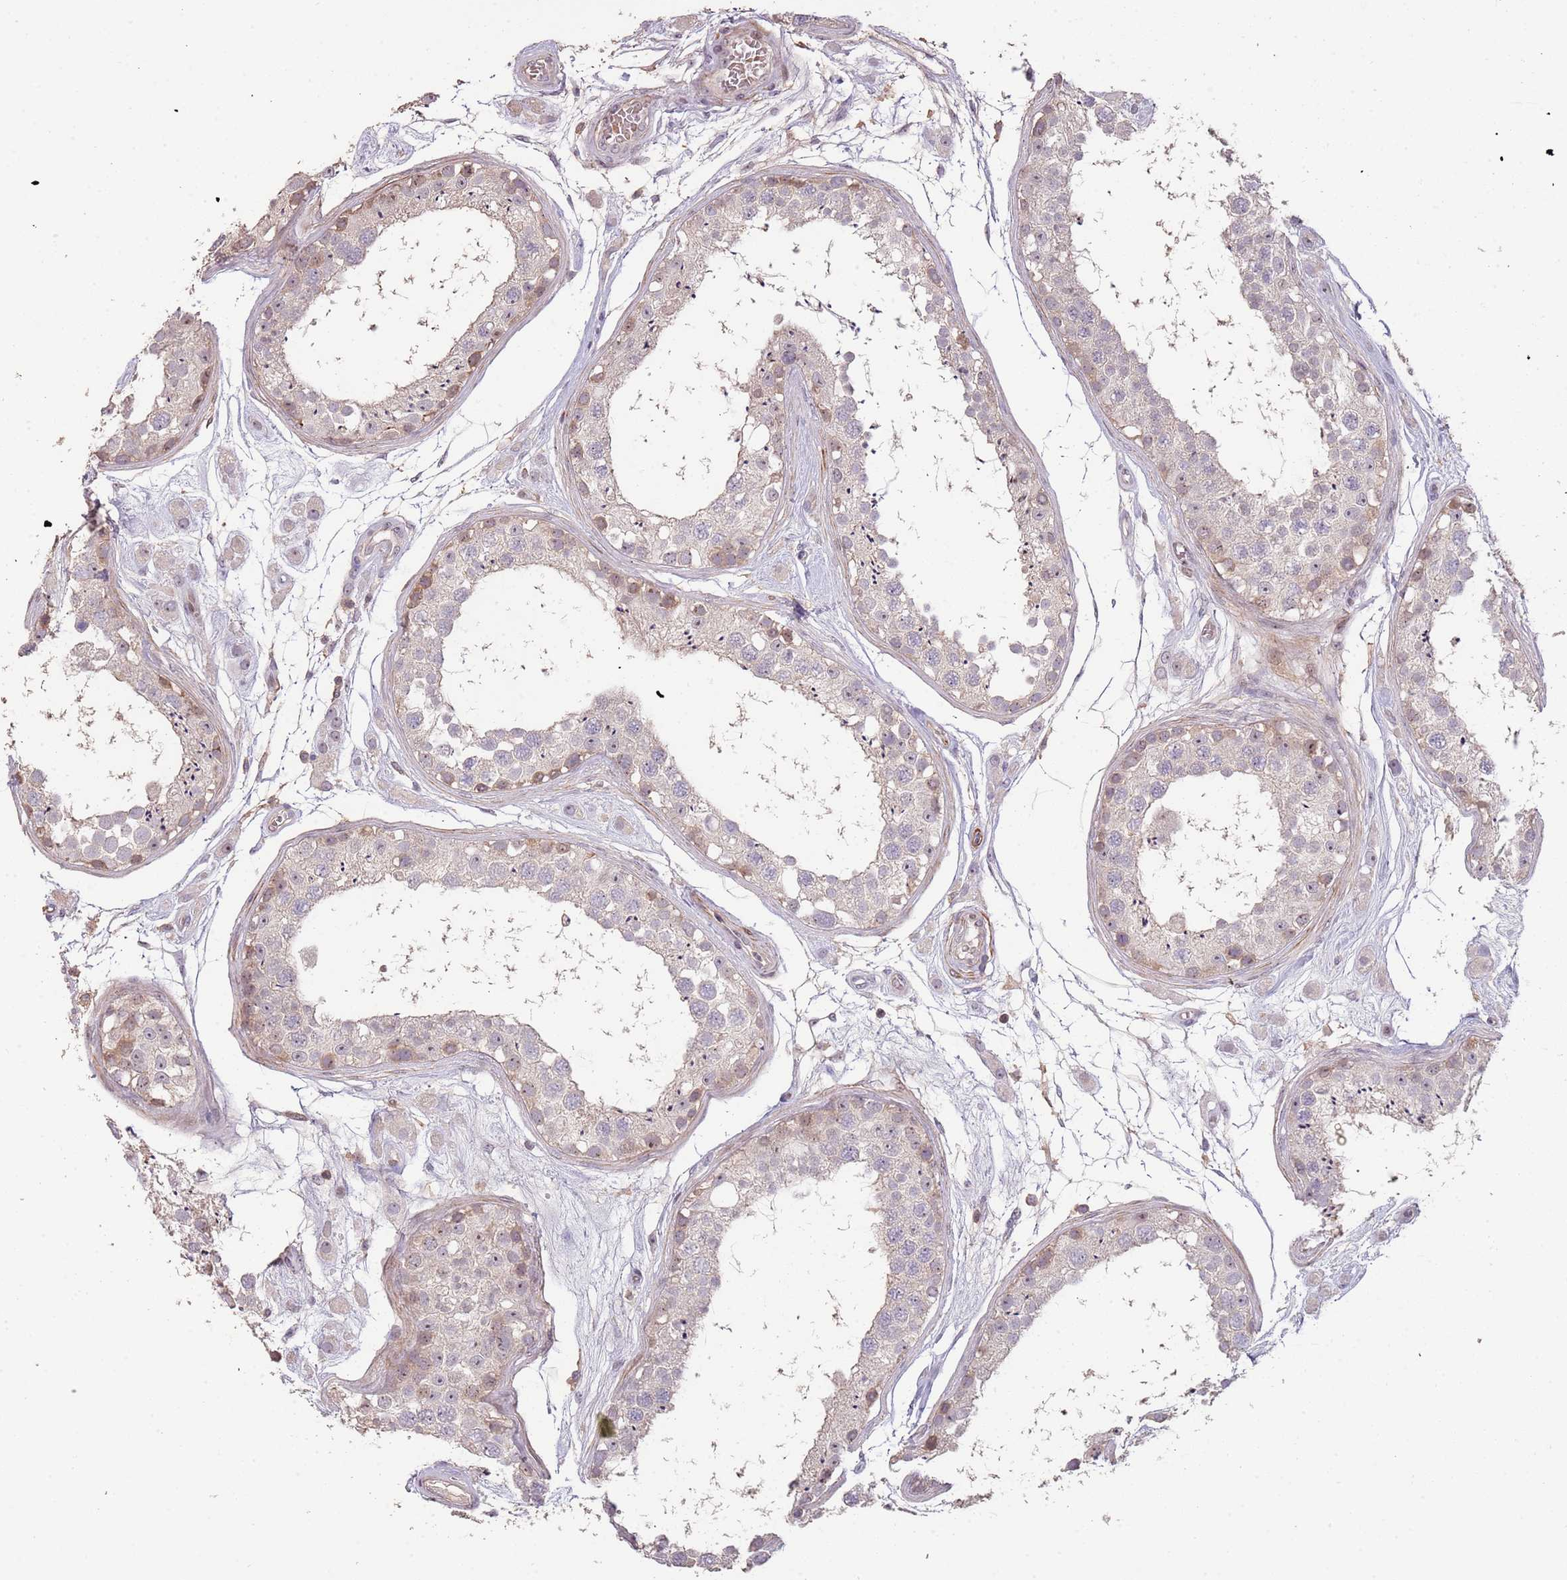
{"staining": {"intensity": "moderate", "quantity": "<25%", "location": "cytoplasmic/membranous,nuclear"}, "tissue": "testis", "cell_type": "Cells in seminiferous ducts", "image_type": "normal", "snomed": [{"axis": "morphology", "description": "Normal tissue, NOS"}, {"axis": "topography", "description": "Testis"}], "caption": "Immunohistochemical staining of normal testis reveals moderate cytoplasmic/membranous,nuclear protein staining in approximately <25% of cells in seminiferous ducts.", "gene": "ADTRP", "patient": {"sex": "male", "age": 25}}